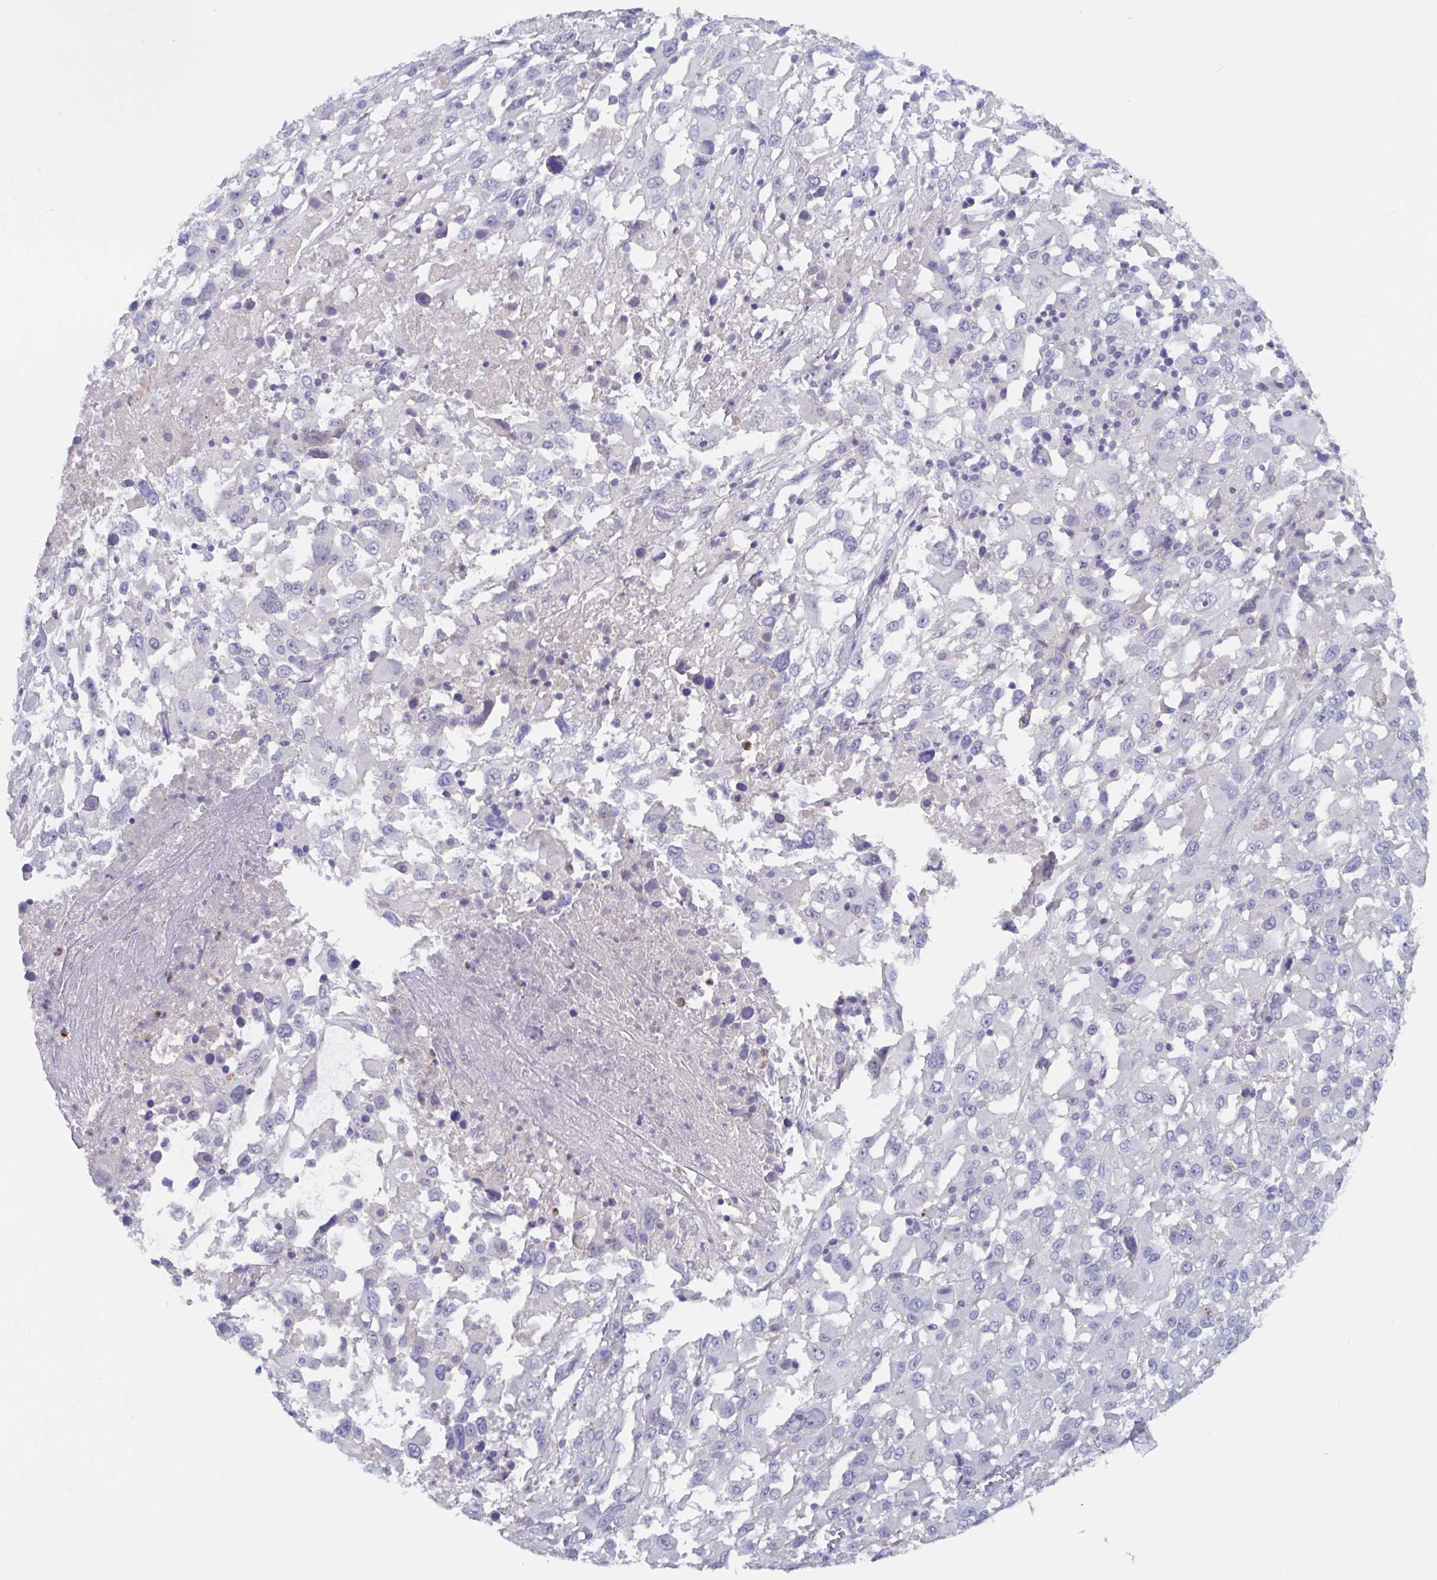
{"staining": {"intensity": "negative", "quantity": "none", "location": "none"}, "tissue": "melanoma", "cell_type": "Tumor cells", "image_type": "cancer", "snomed": [{"axis": "morphology", "description": "Malignant melanoma, Metastatic site"}, {"axis": "topography", "description": "Soft tissue"}], "caption": "IHC micrograph of neoplastic tissue: human malignant melanoma (metastatic site) stained with DAB displays no significant protein expression in tumor cells.", "gene": "ZNHIT2", "patient": {"sex": "male", "age": 50}}